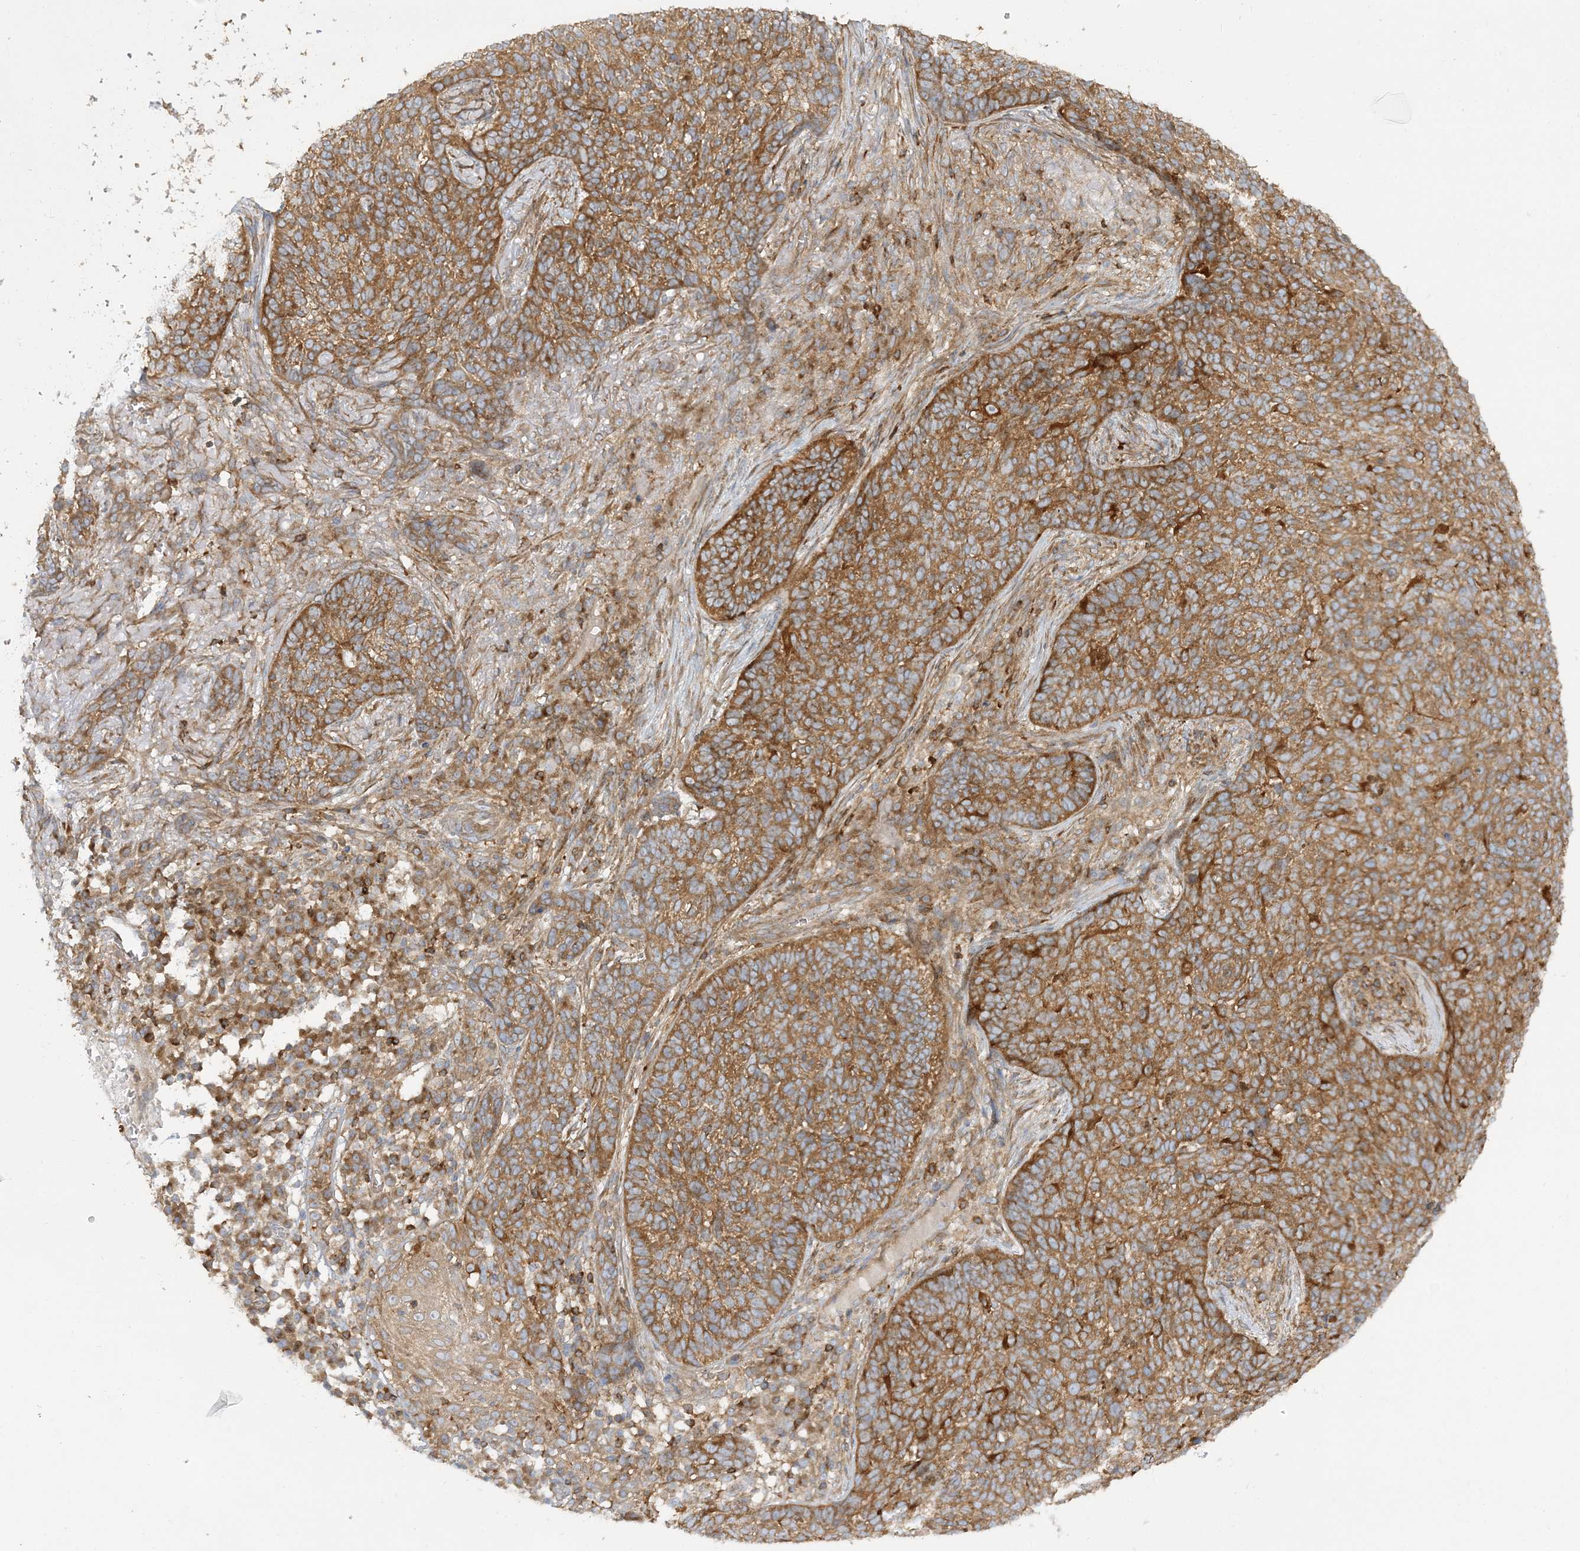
{"staining": {"intensity": "moderate", "quantity": ">75%", "location": "cytoplasmic/membranous"}, "tissue": "skin cancer", "cell_type": "Tumor cells", "image_type": "cancer", "snomed": [{"axis": "morphology", "description": "Basal cell carcinoma"}, {"axis": "topography", "description": "Skin"}], "caption": "Skin cancer (basal cell carcinoma) tissue demonstrates moderate cytoplasmic/membranous positivity in about >75% of tumor cells", "gene": "STAM", "patient": {"sex": "male", "age": 85}}